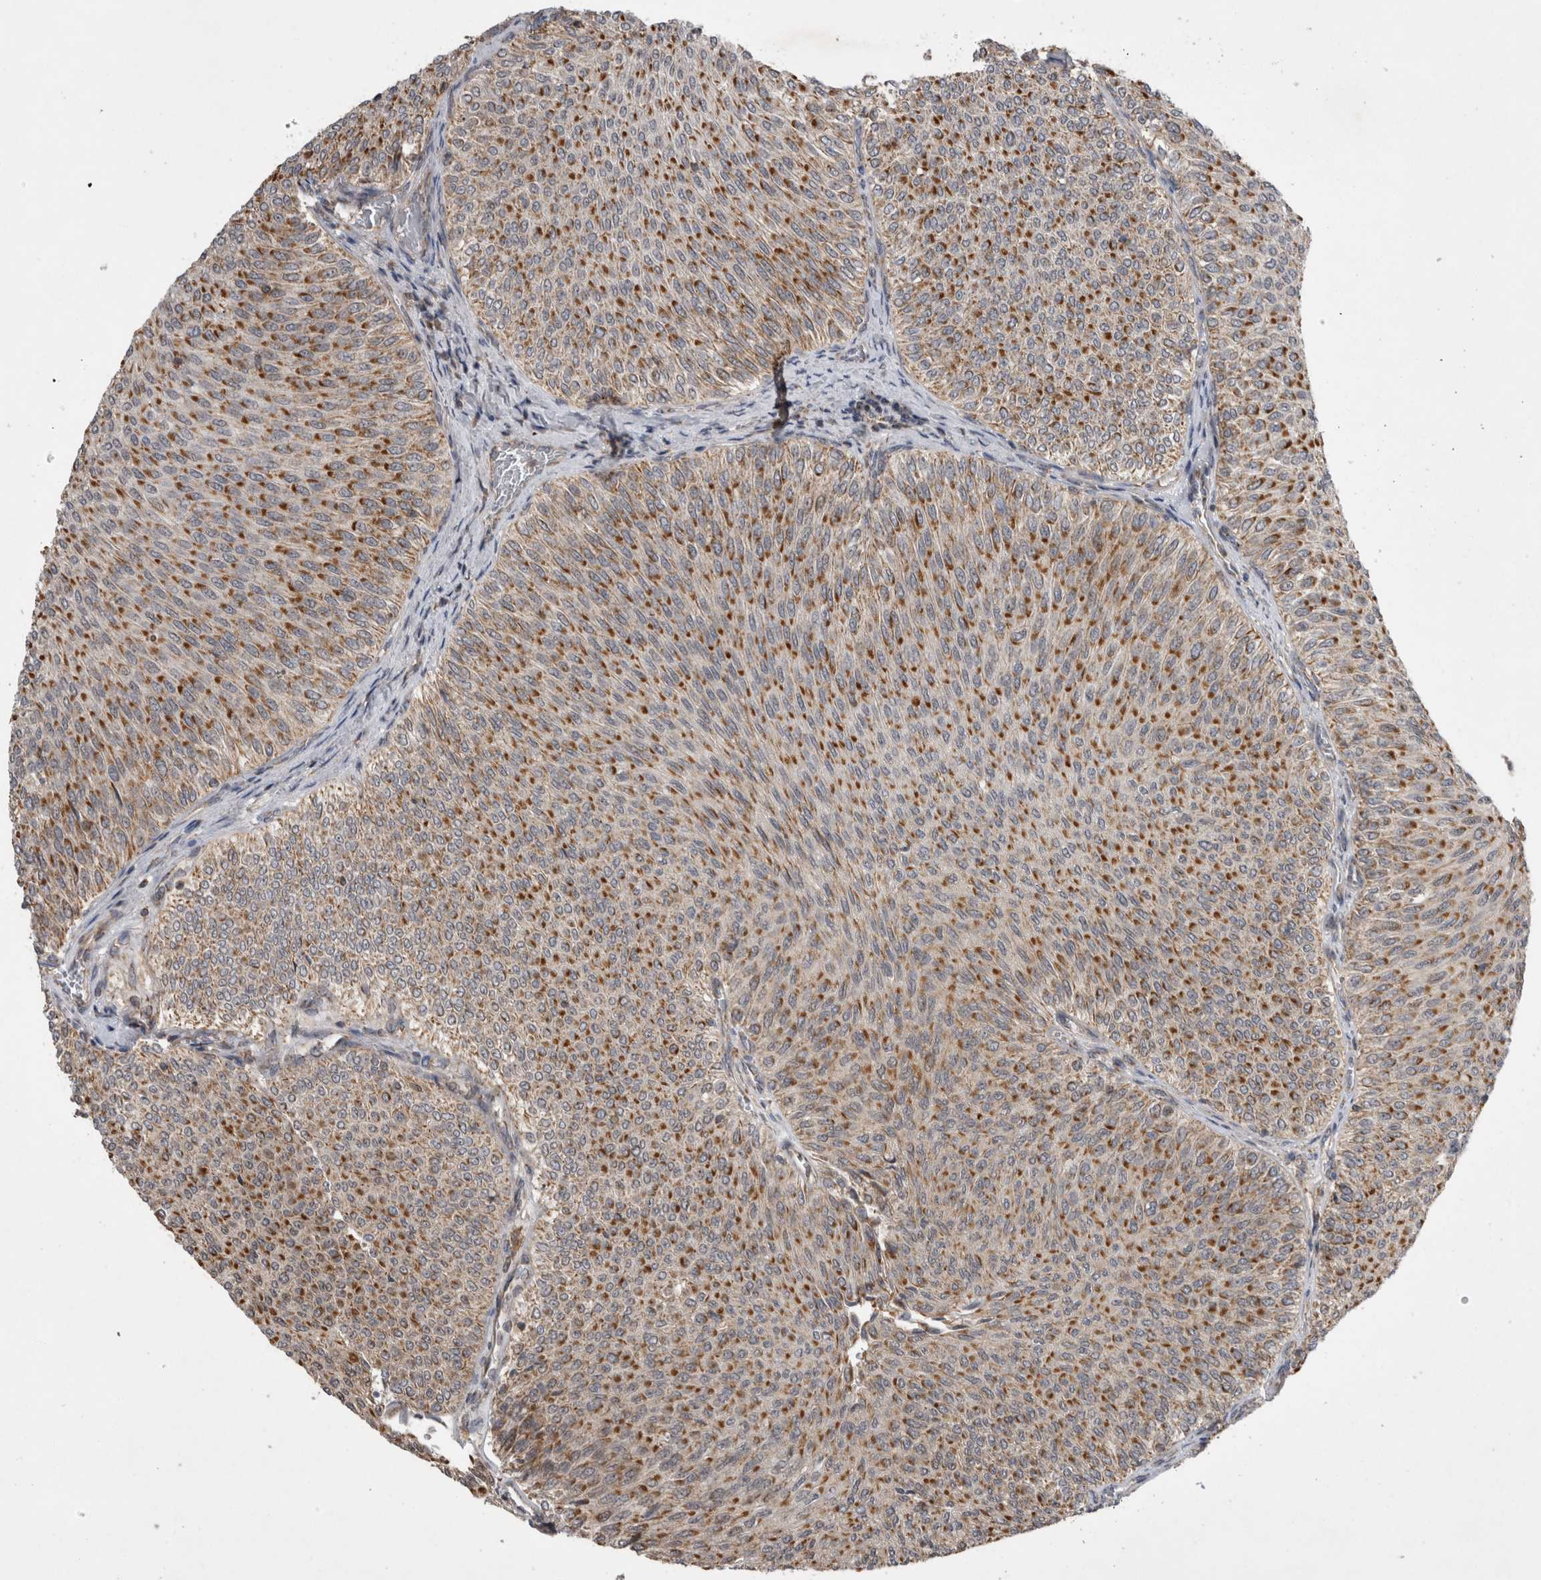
{"staining": {"intensity": "moderate", "quantity": ">75%", "location": "cytoplasmic/membranous"}, "tissue": "urothelial cancer", "cell_type": "Tumor cells", "image_type": "cancer", "snomed": [{"axis": "morphology", "description": "Urothelial carcinoma, Low grade"}, {"axis": "topography", "description": "Urinary bladder"}], "caption": "IHC of human urothelial cancer exhibits medium levels of moderate cytoplasmic/membranous positivity in approximately >75% of tumor cells.", "gene": "KCNIP1", "patient": {"sex": "male", "age": 78}}